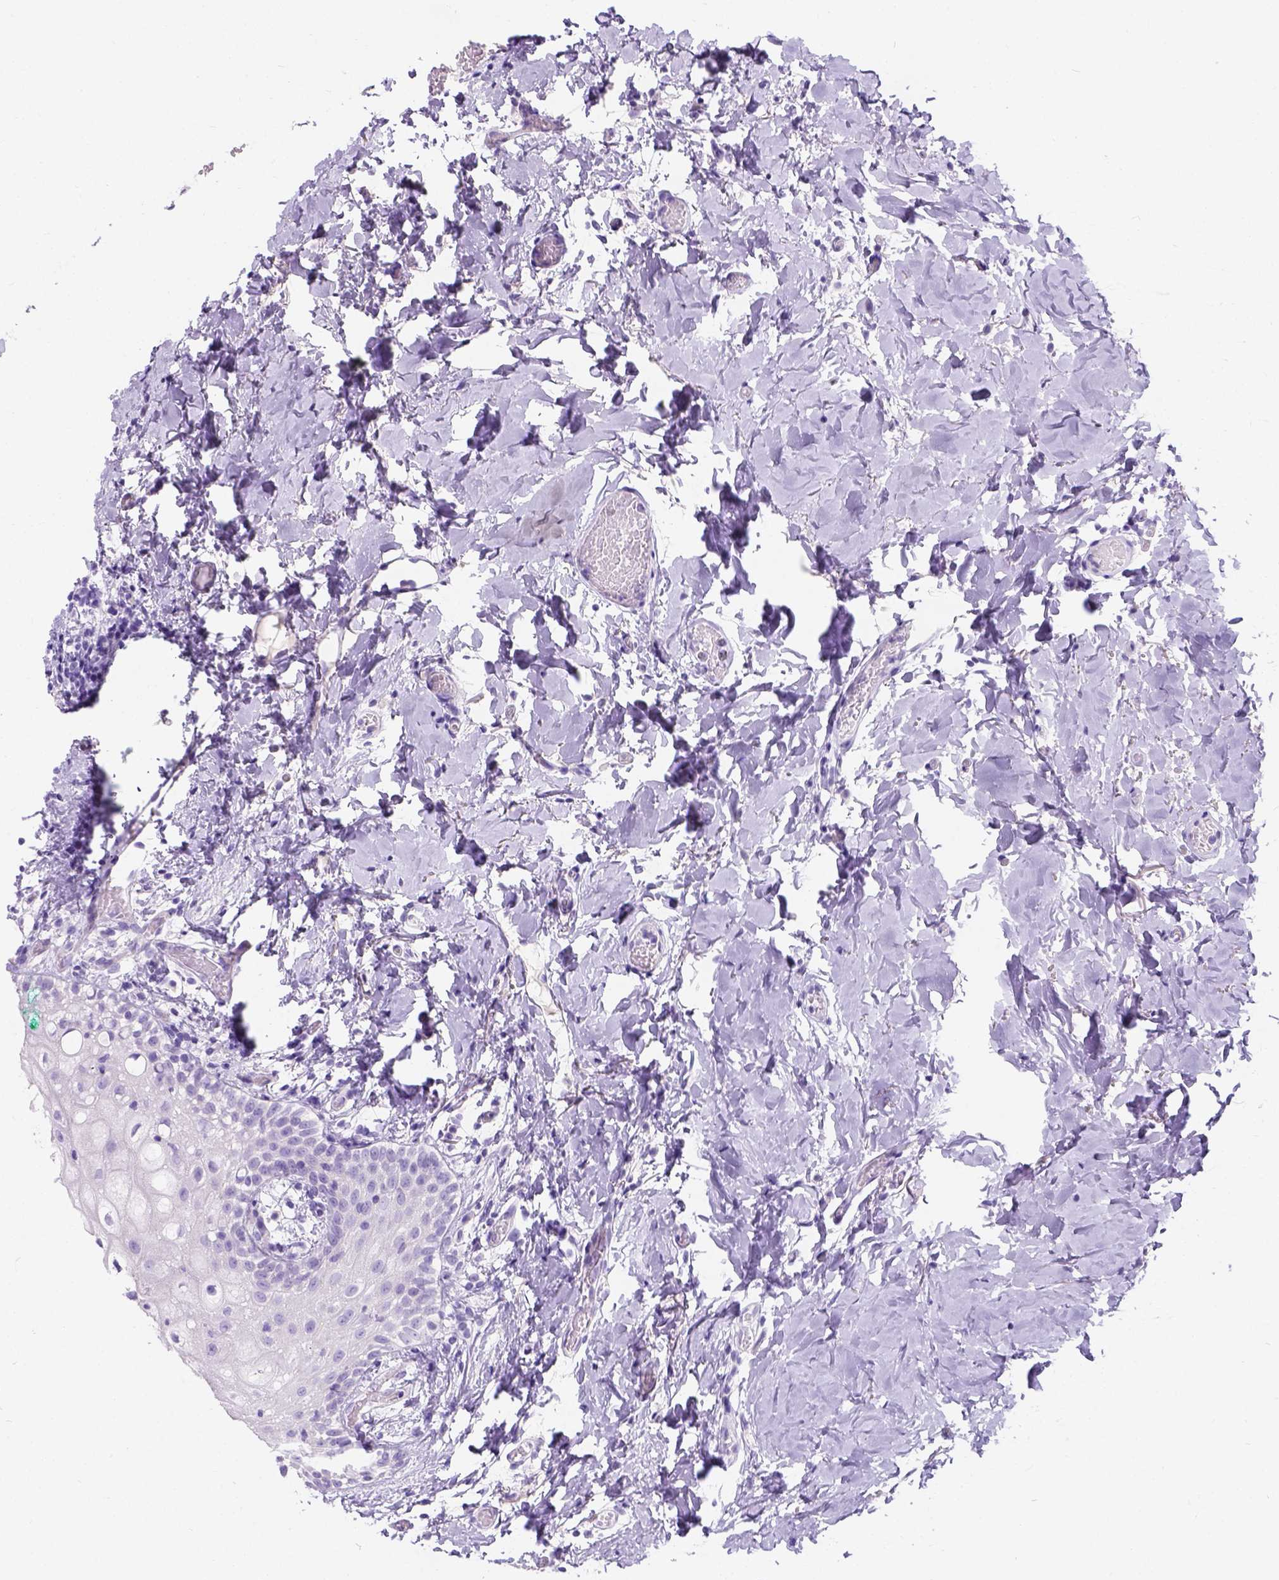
{"staining": {"intensity": "negative", "quantity": "none", "location": "none"}, "tissue": "oral mucosa", "cell_type": "Squamous epithelial cells", "image_type": "normal", "snomed": [{"axis": "morphology", "description": "Normal tissue, NOS"}, {"axis": "topography", "description": "Oral tissue"}], "caption": "DAB immunohistochemical staining of unremarkable human oral mucosa shows no significant staining in squamous epithelial cells.", "gene": "C7orf57", "patient": {"sex": "female", "age": 83}}